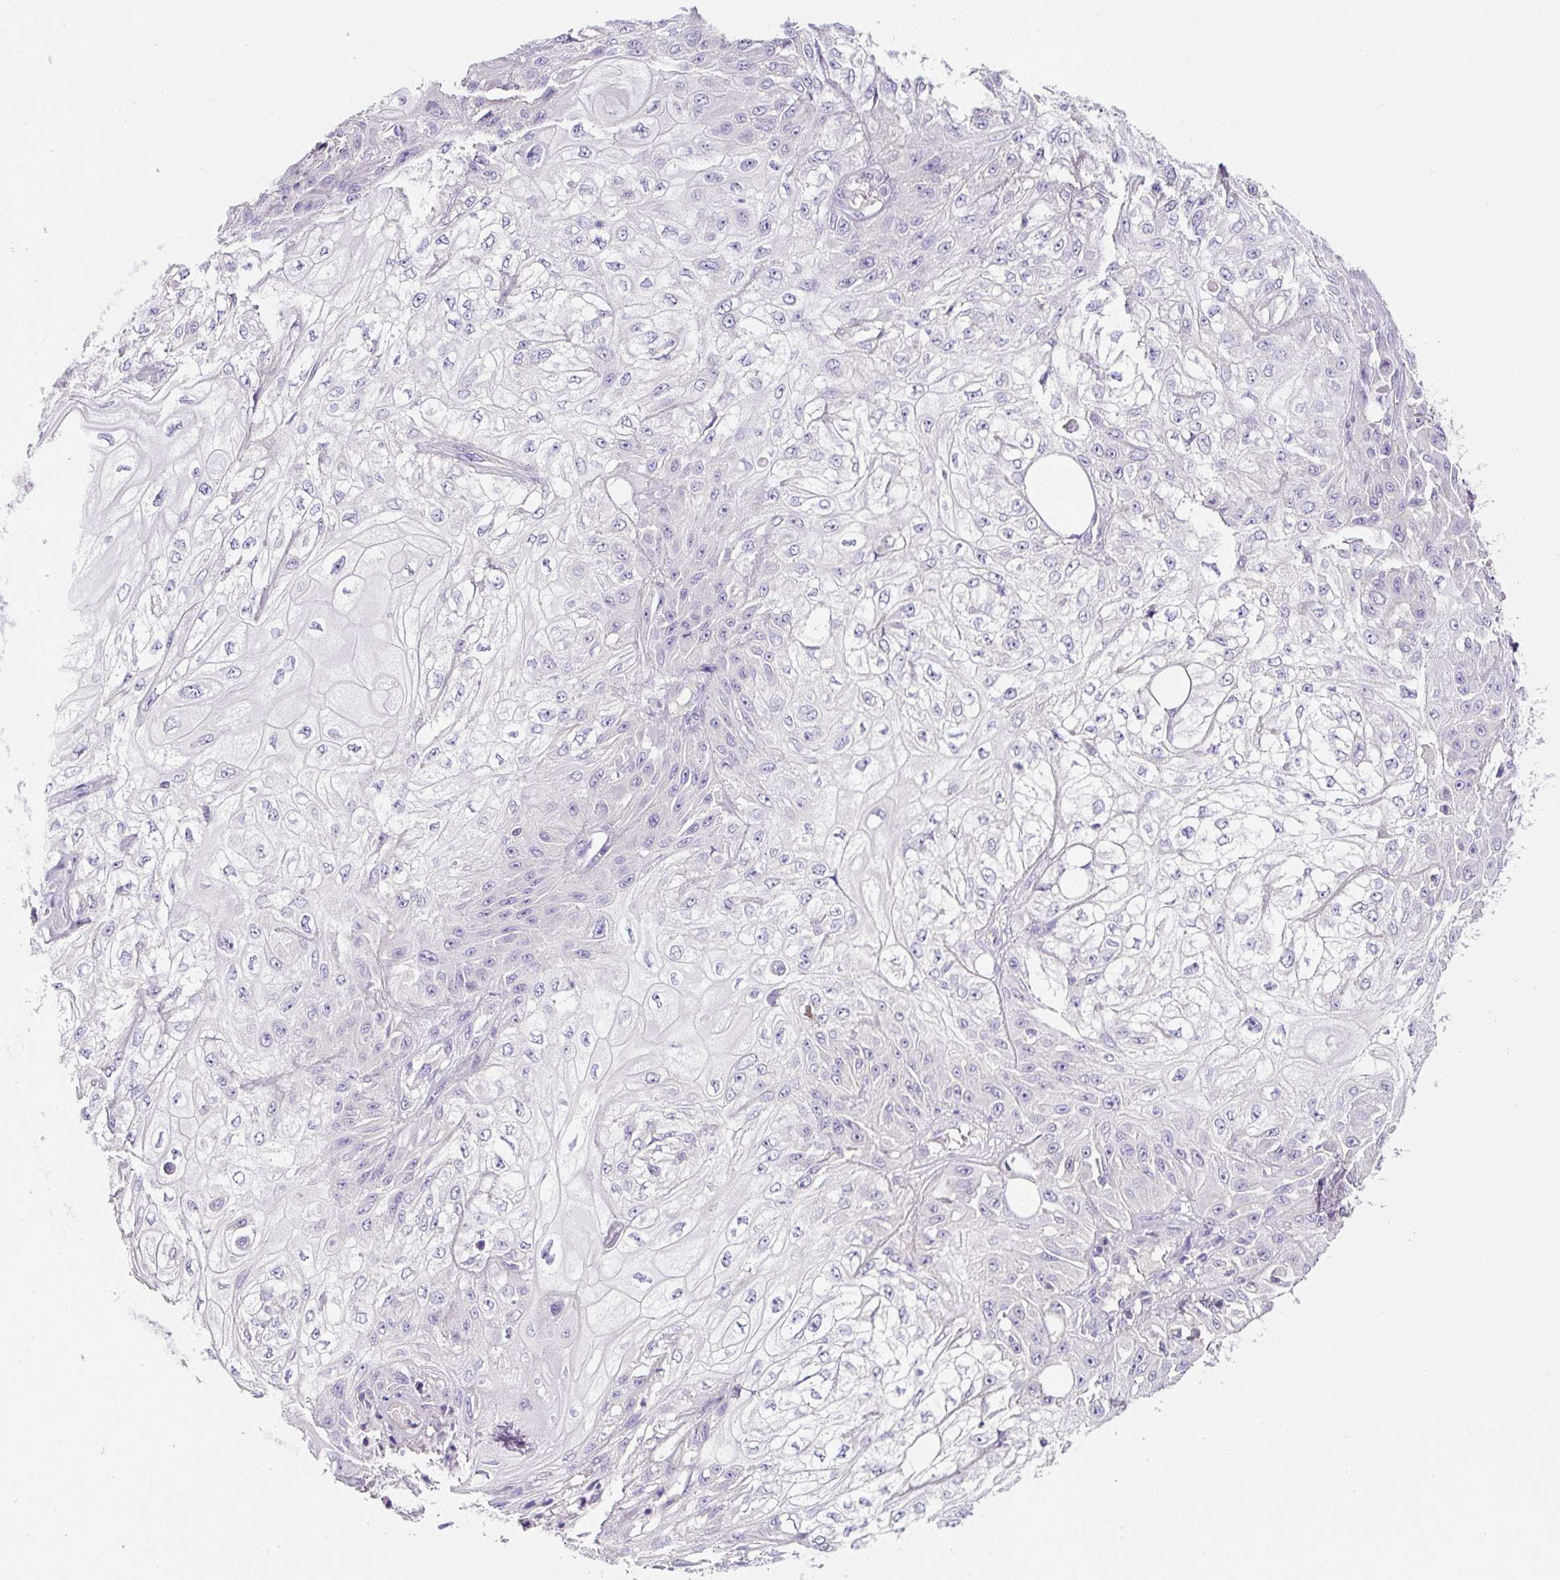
{"staining": {"intensity": "negative", "quantity": "none", "location": "none"}, "tissue": "skin cancer", "cell_type": "Tumor cells", "image_type": "cancer", "snomed": [{"axis": "morphology", "description": "Squamous cell carcinoma, NOS"}, {"axis": "morphology", "description": "Squamous cell carcinoma, metastatic, NOS"}, {"axis": "topography", "description": "Skin"}, {"axis": "topography", "description": "Lymph node"}], "caption": "There is no significant staining in tumor cells of skin cancer.", "gene": "OR14A2", "patient": {"sex": "male", "age": 75}}